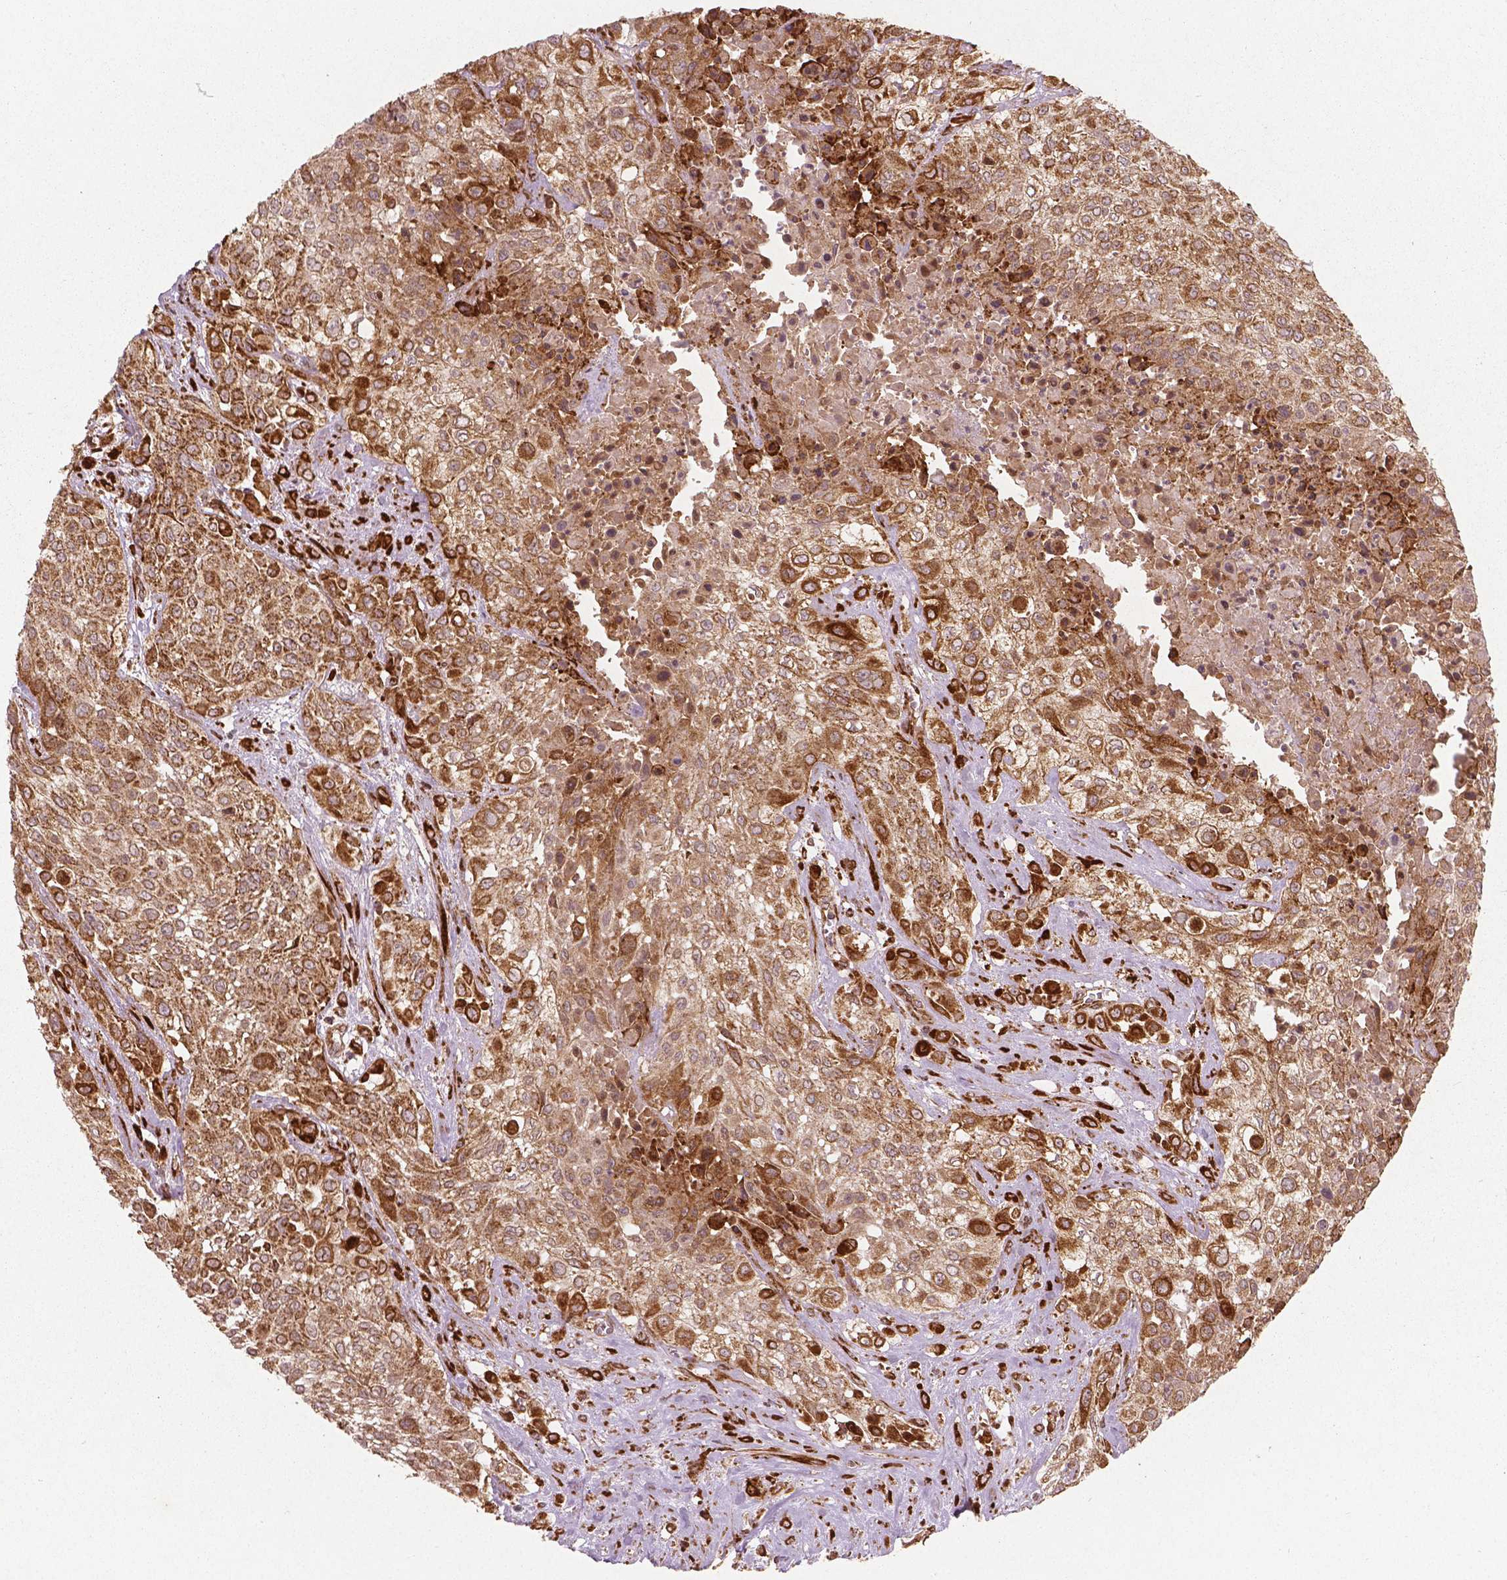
{"staining": {"intensity": "moderate", "quantity": ">75%", "location": "cytoplasmic/membranous"}, "tissue": "urothelial cancer", "cell_type": "Tumor cells", "image_type": "cancer", "snomed": [{"axis": "morphology", "description": "Urothelial carcinoma, High grade"}, {"axis": "topography", "description": "Urinary bladder"}], "caption": "A histopathology image of high-grade urothelial carcinoma stained for a protein demonstrates moderate cytoplasmic/membranous brown staining in tumor cells. (Brightfield microscopy of DAB IHC at high magnification).", "gene": "PGAM5", "patient": {"sex": "male", "age": 57}}